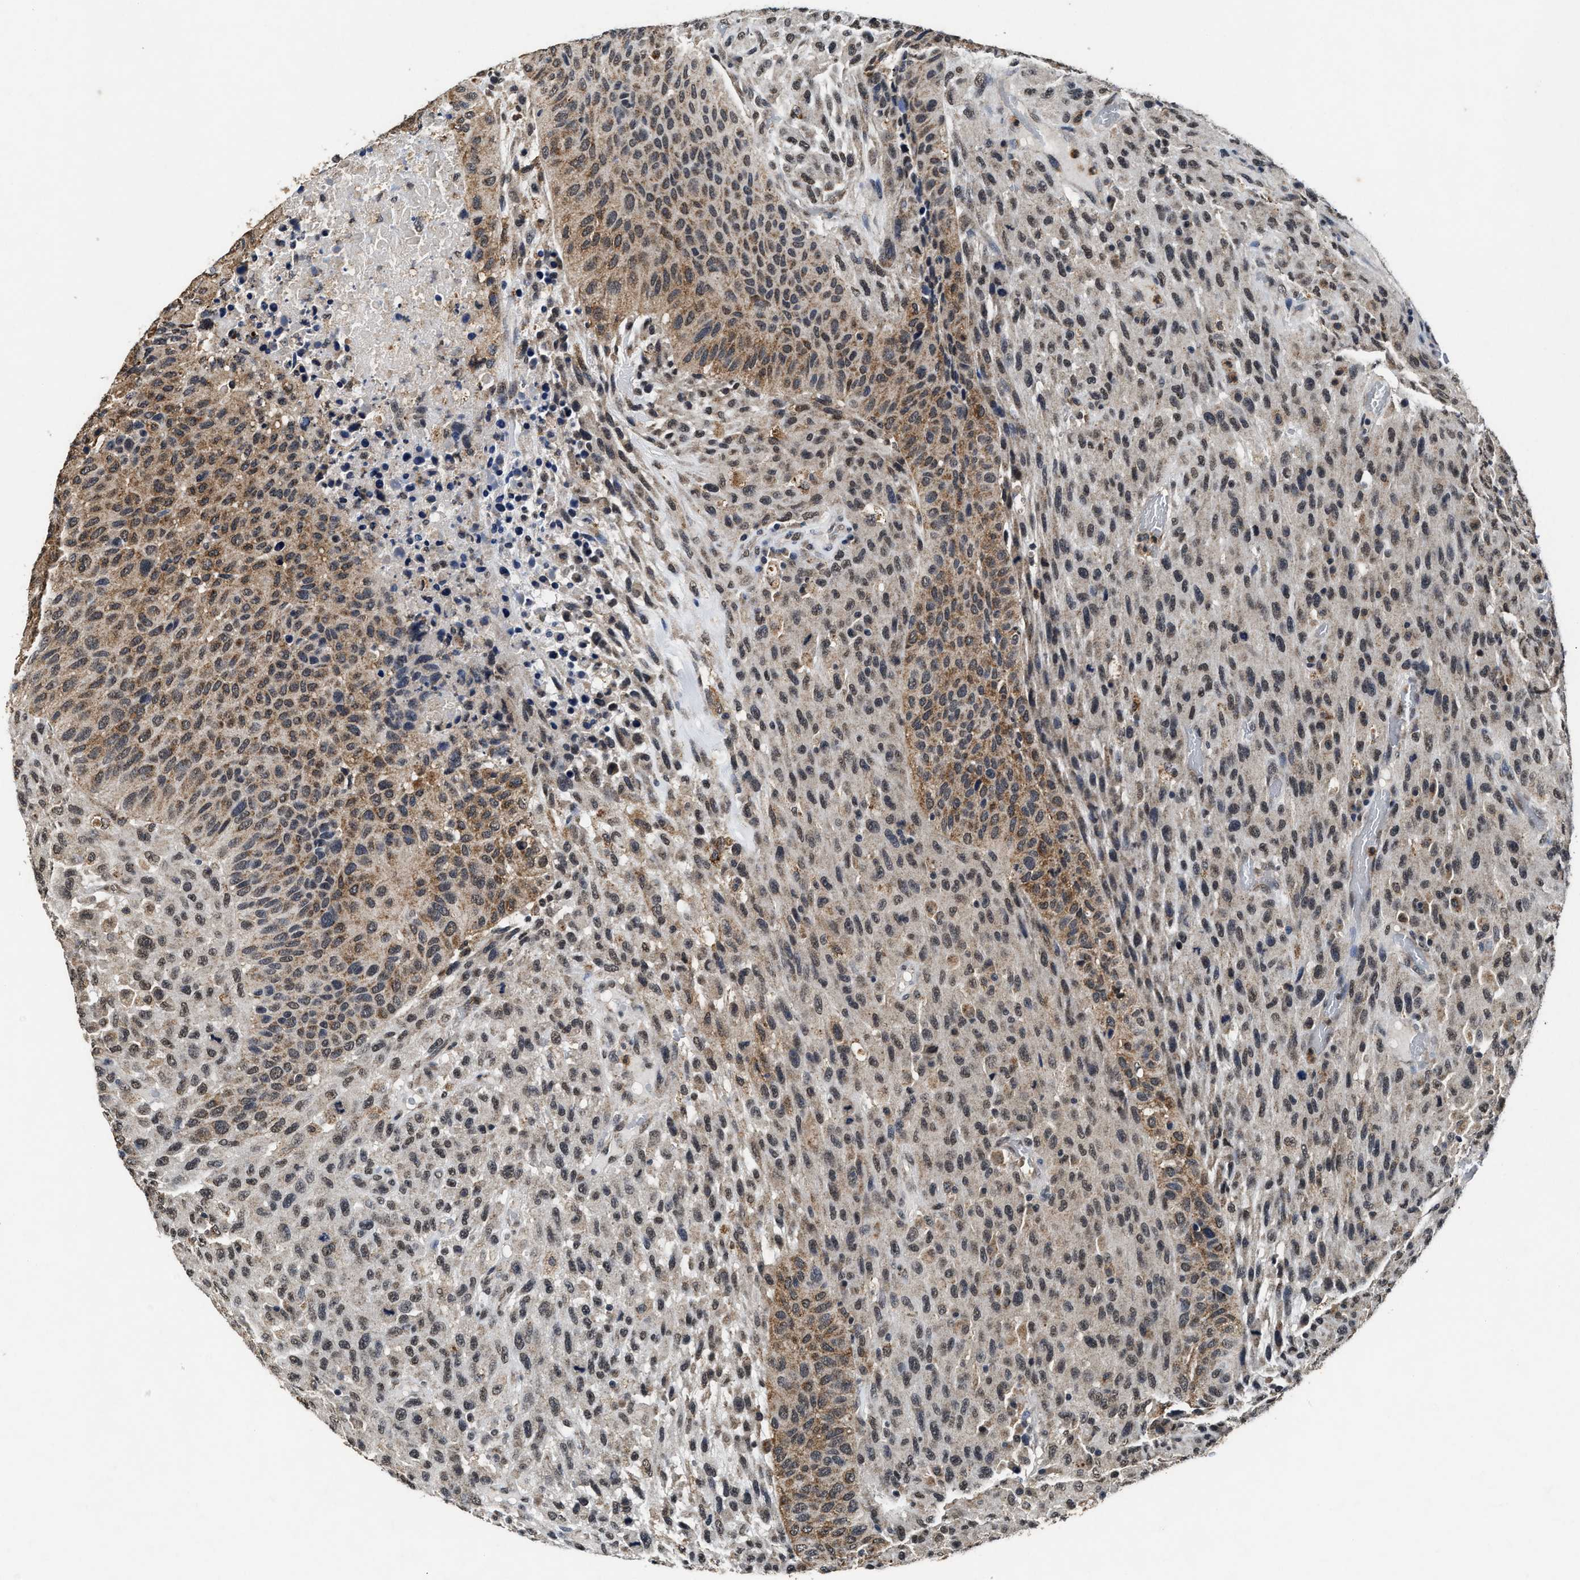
{"staining": {"intensity": "moderate", "quantity": ">75%", "location": "cytoplasmic/membranous,nuclear"}, "tissue": "urothelial cancer", "cell_type": "Tumor cells", "image_type": "cancer", "snomed": [{"axis": "morphology", "description": "Urothelial carcinoma, High grade"}, {"axis": "topography", "description": "Urinary bladder"}], "caption": "A brown stain labels moderate cytoplasmic/membranous and nuclear expression of a protein in human urothelial cancer tumor cells.", "gene": "ACOX1", "patient": {"sex": "male", "age": 66}}